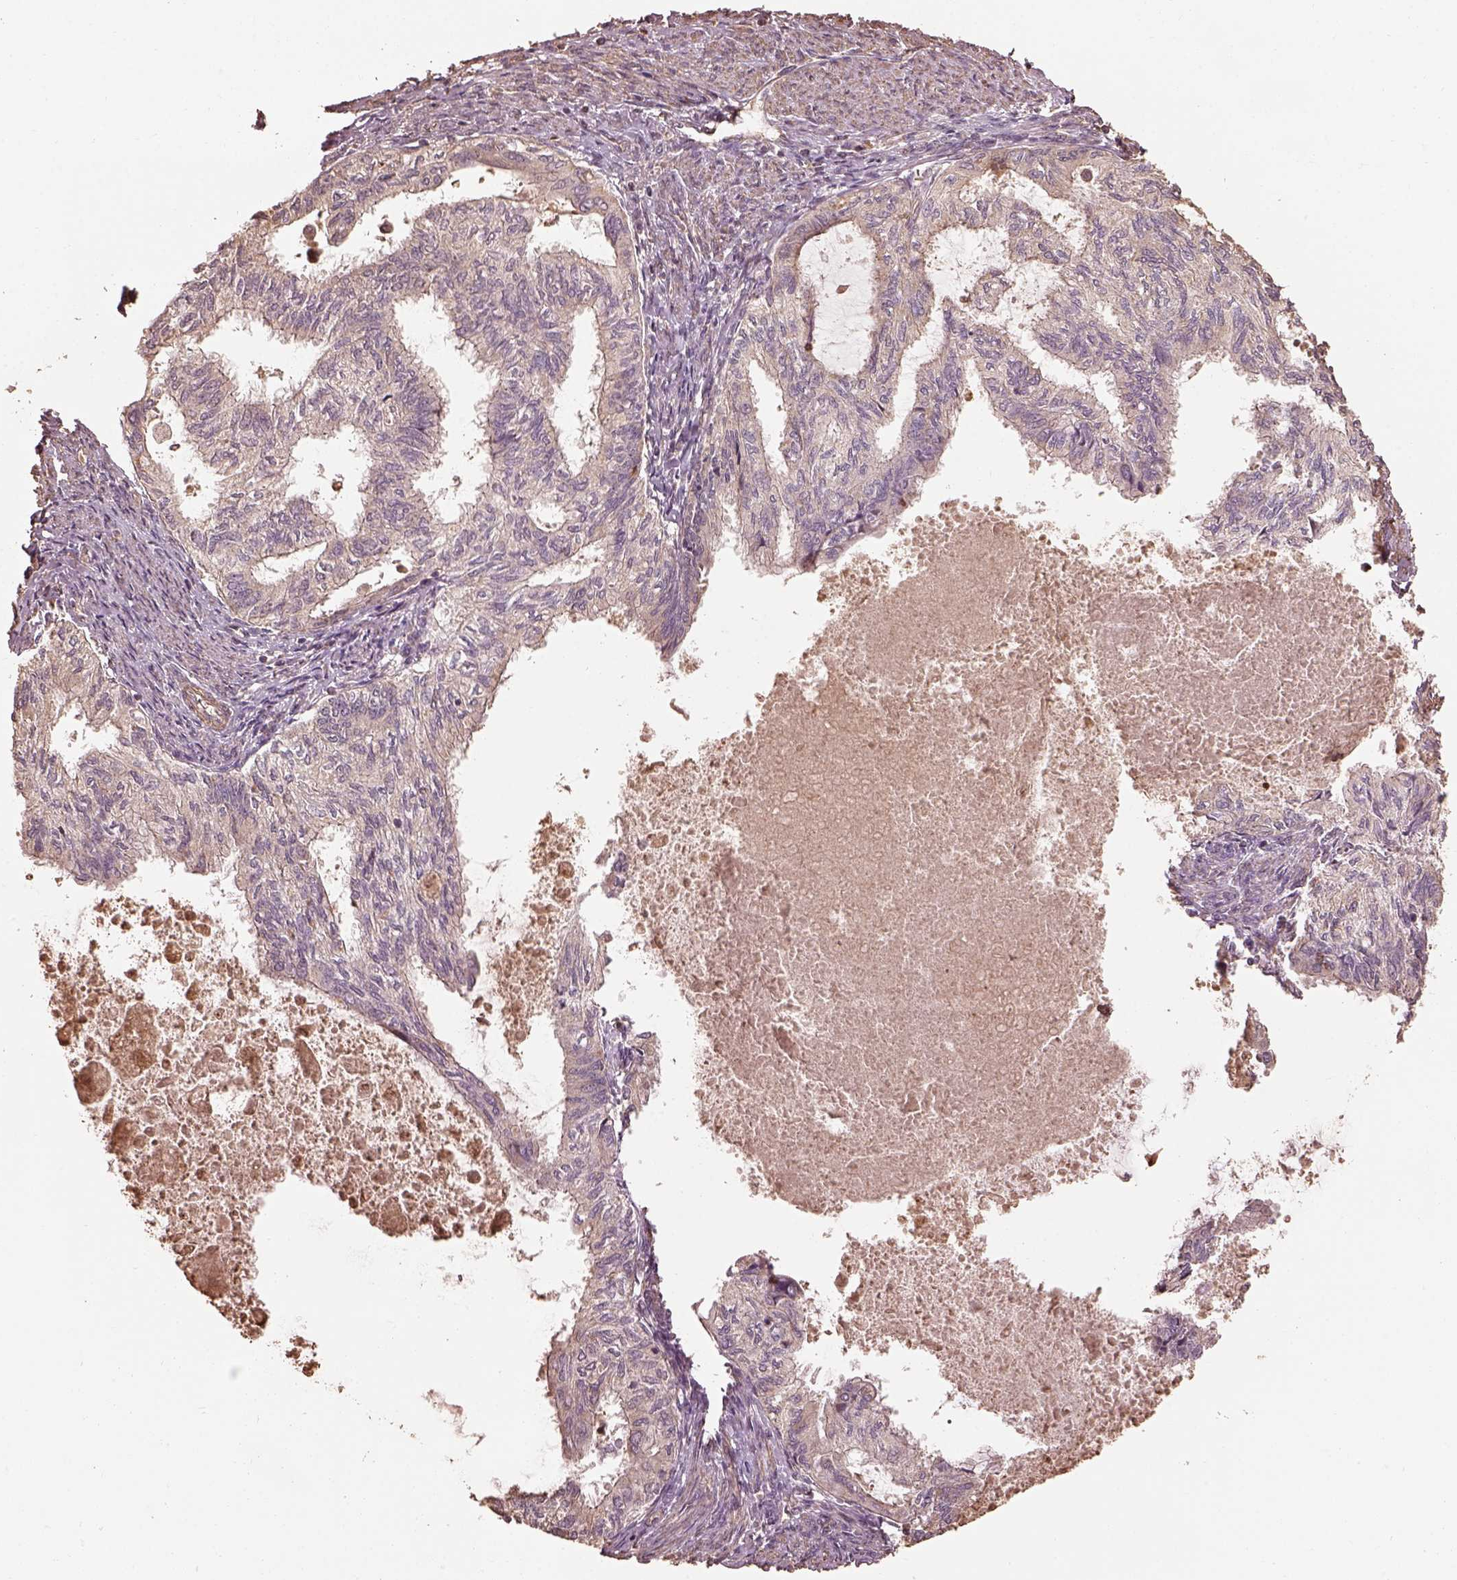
{"staining": {"intensity": "weak", "quantity": "<25%", "location": "cytoplasmic/membranous"}, "tissue": "endometrial cancer", "cell_type": "Tumor cells", "image_type": "cancer", "snomed": [{"axis": "morphology", "description": "Adenocarcinoma, NOS"}, {"axis": "topography", "description": "Endometrium"}], "caption": "A micrograph of adenocarcinoma (endometrial) stained for a protein exhibits no brown staining in tumor cells.", "gene": "METTL4", "patient": {"sex": "female", "age": 86}}